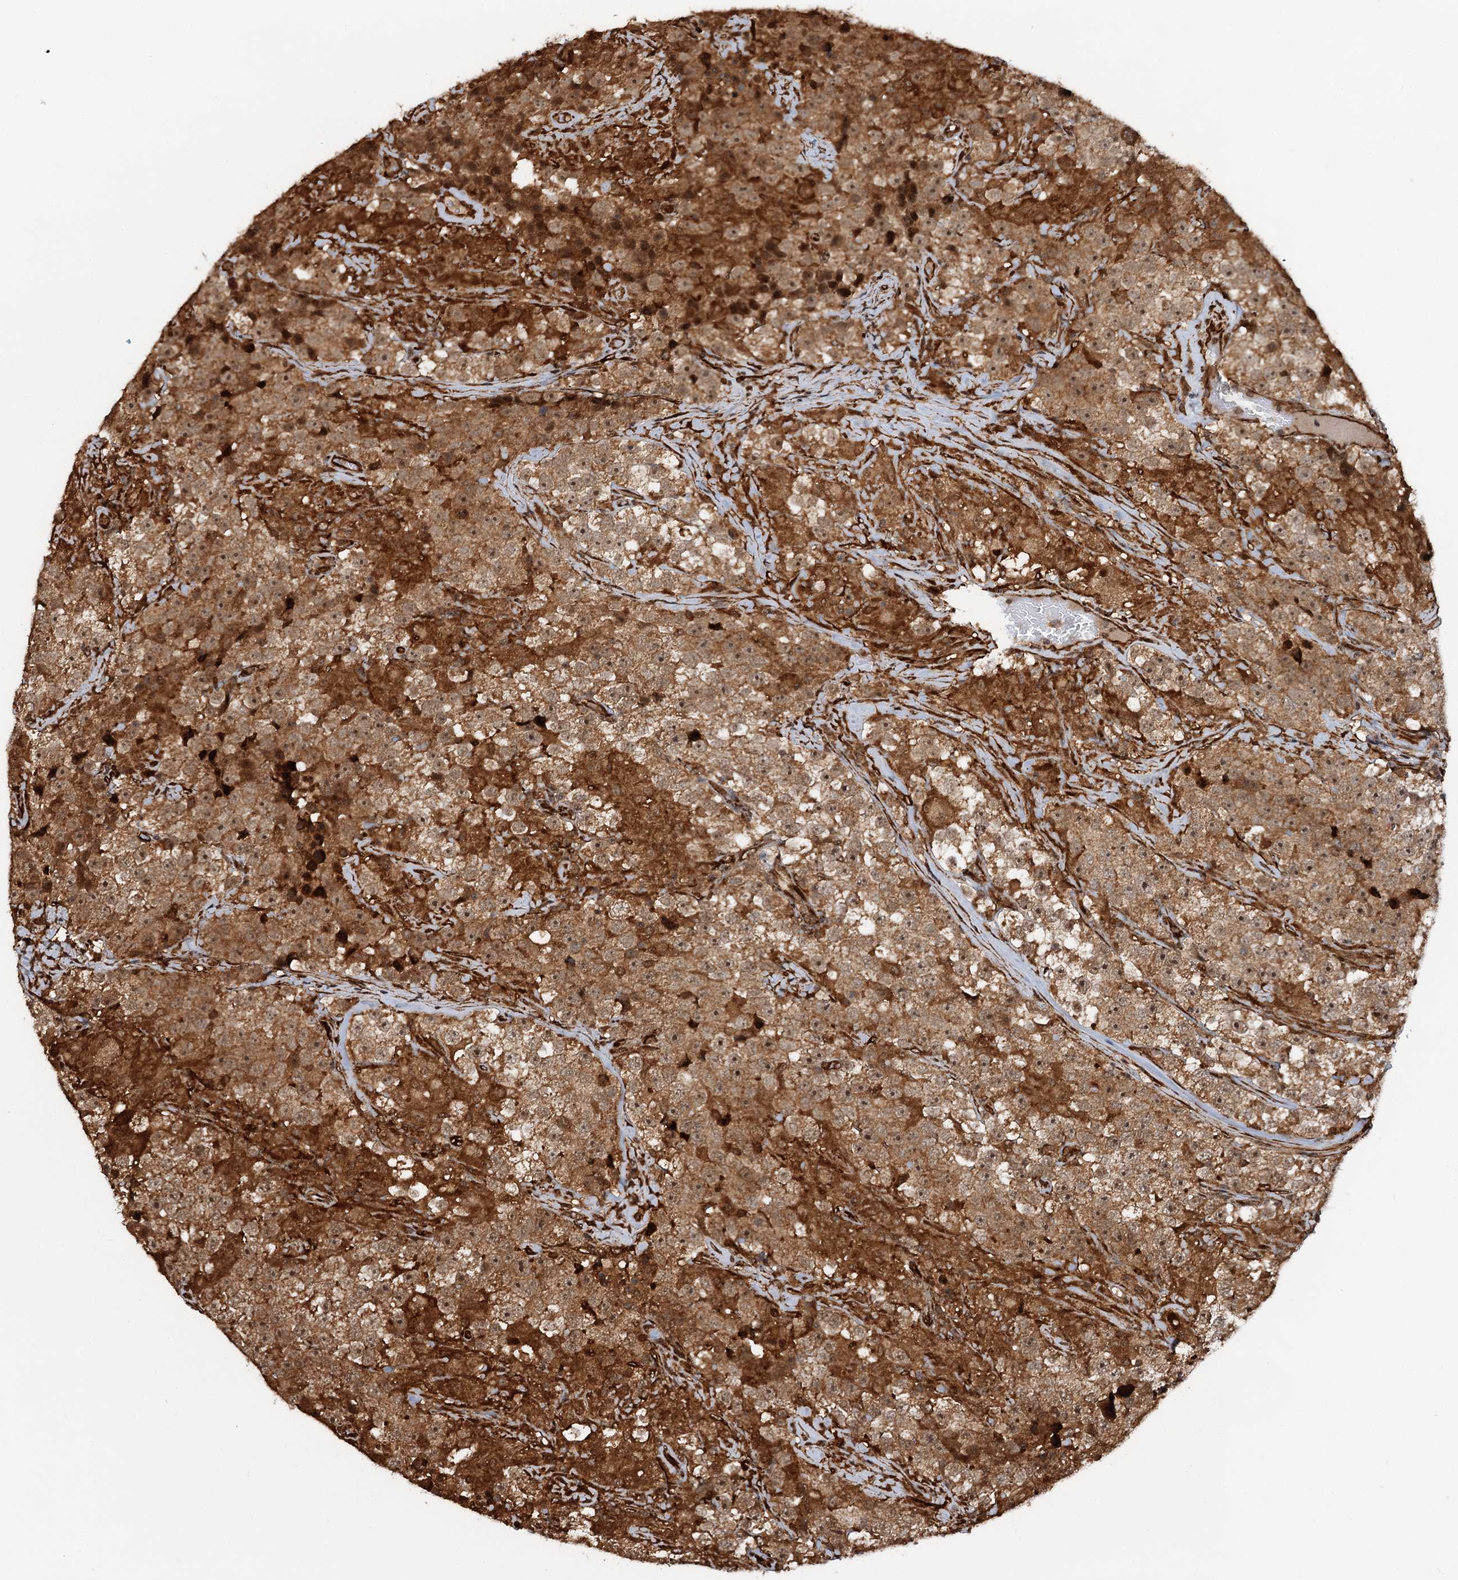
{"staining": {"intensity": "moderate", "quantity": ">75%", "location": "cytoplasmic/membranous,nuclear"}, "tissue": "testis cancer", "cell_type": "Tumor cells", "image_type": "cancer", "snomed": [{"axis": "morphology", "description": "Seminoma, NOS"}, {"axis": "topography", "description": "Testis"}], "caption": "Brown immunohistochemical staining in testis cancer demonstrates moderate cytoplasmic/membranous and nuclear positivity in approximately >75% of tumor cells.", "gene": "SNRNP25", "patient": {"sex": "male", "age": 46}}